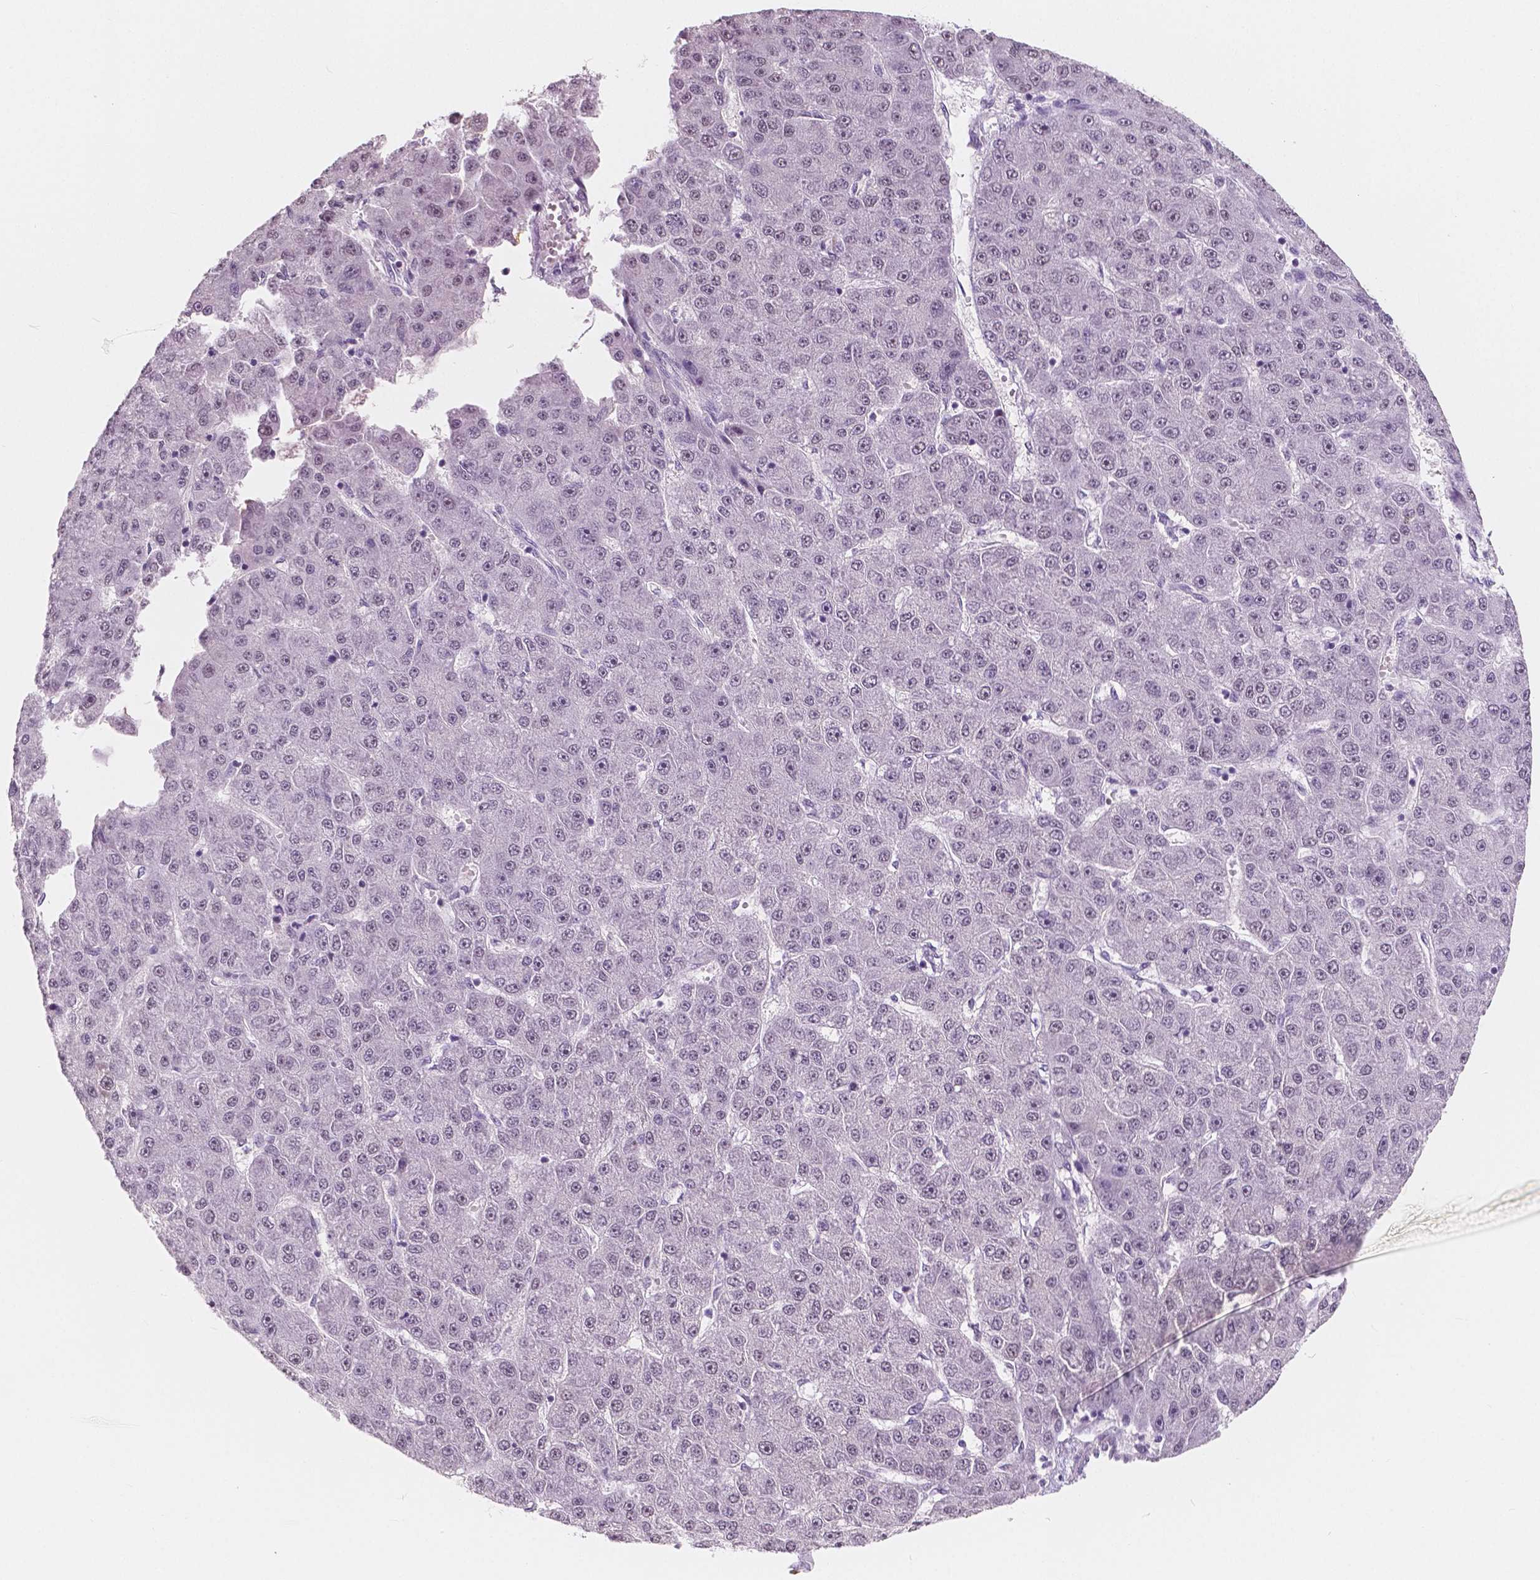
{"staining": {"intensity": "negative", "quantity": "none", "location": "none"}, "tissue": "liver cancer", "cell_type": "Tumor cells", "image_type": "cancer", "snomed": [{"axis": "morphology", "description": "Carcinoma, Hepatocellular, NOS"}, {"axis": "topography", "description": "Liver"}], "caption": "DAB (3,3'-diaminobenzidine) immunohistochemical staining of liver cancer exhibits no significant expression in tumor cells.", "gene": "NOLC1", "patient": {"sex": "male", "age": 67}}